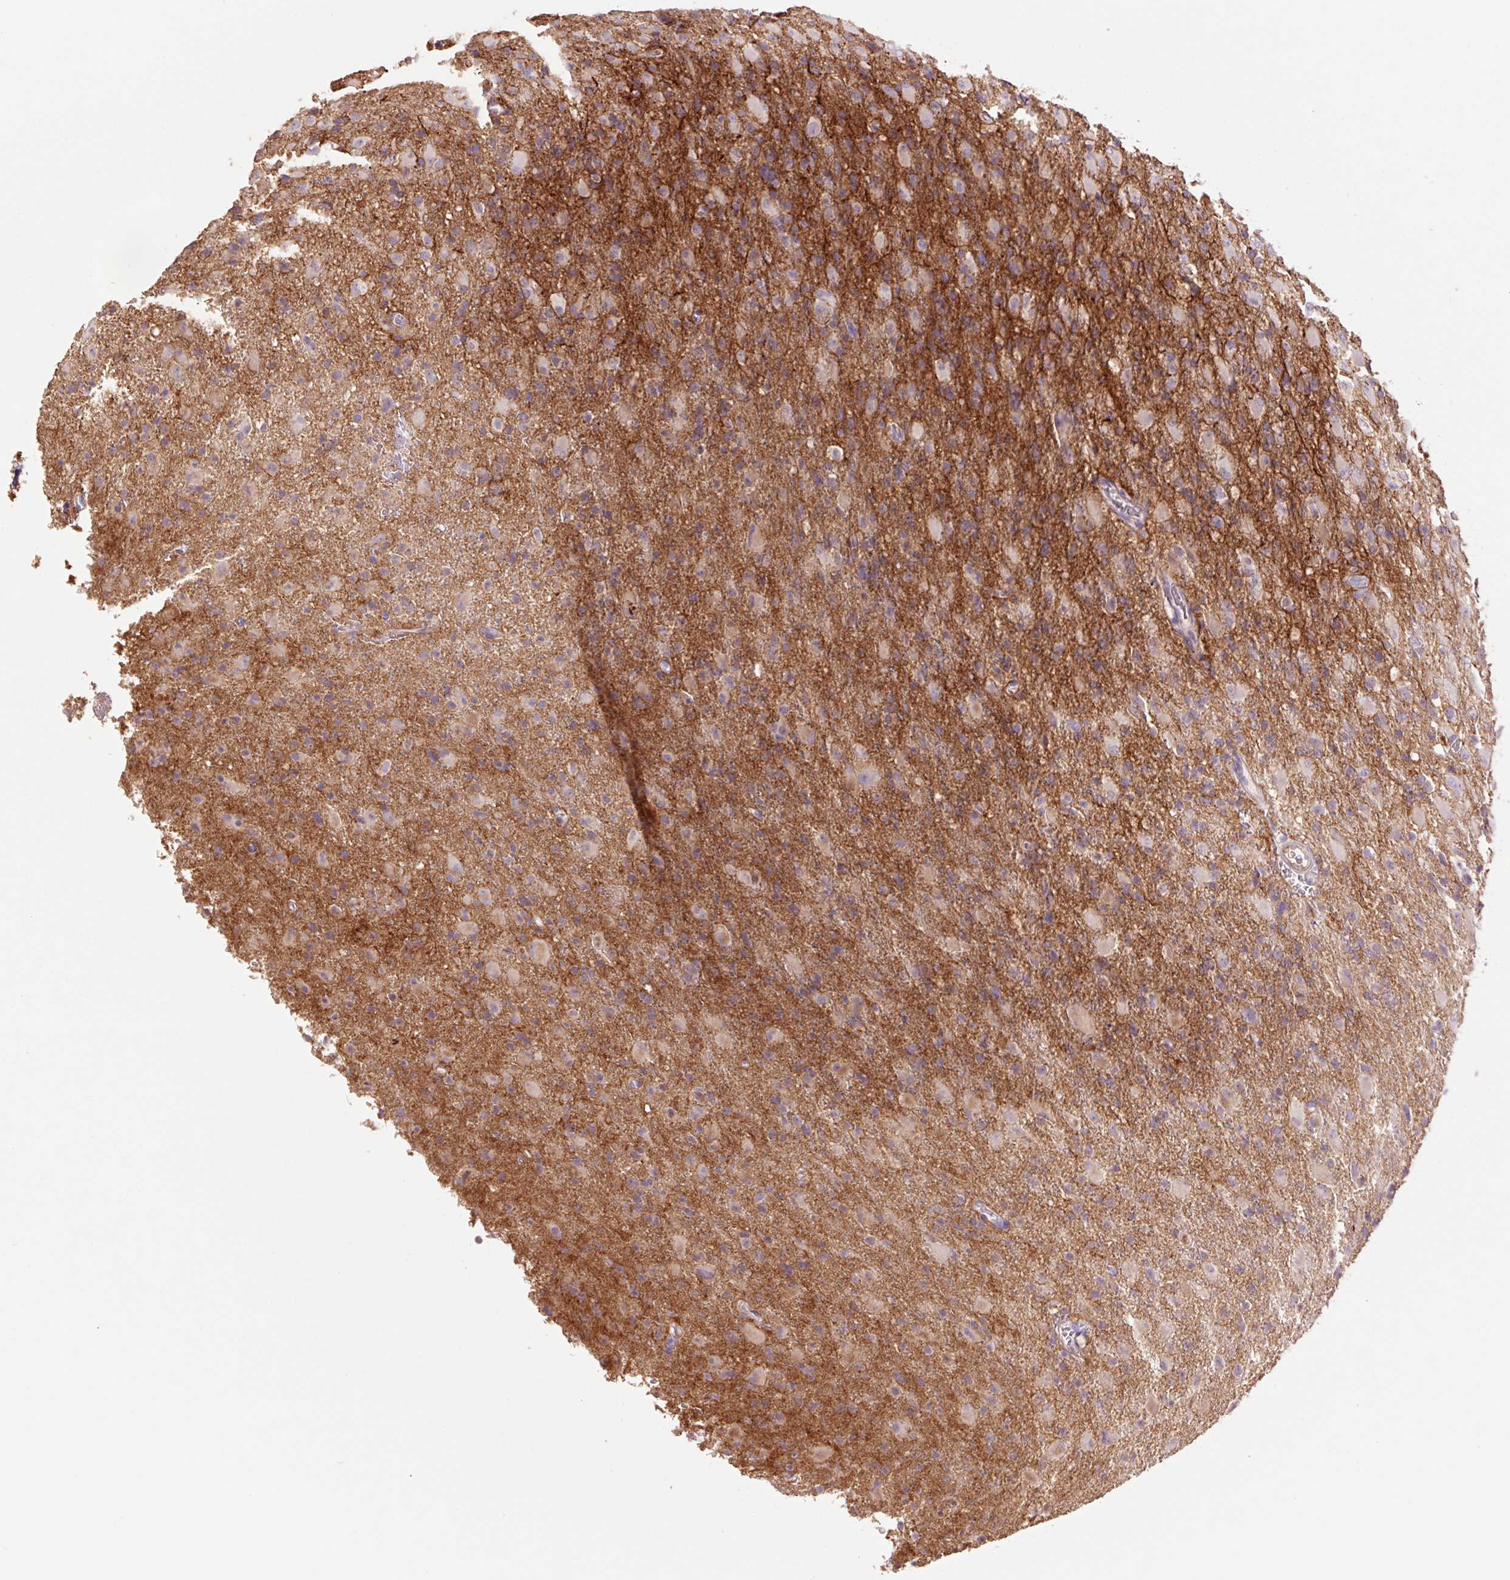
{"staining": {"intensity": "moderate", "quantity": "25%-75%", "location": "cytoplasmic/membranous"}, "tissue": "glioma", "cell_type": "Tumor cells", "image_type": "cancer", "snomed": [{"axis": "morphology", "description": "Glioma, malignant, Low grade"}, {"axis": "topography", "description": "Brain"}], "caption": "This is a photomicrograph of IHC staining of malignant low-grade glioma, which shows moderate staining in the cytoplasmic/membranous of tumor cells.", "gene": "SLC1A4", "patient": {"sex": "male", "age": 65}}